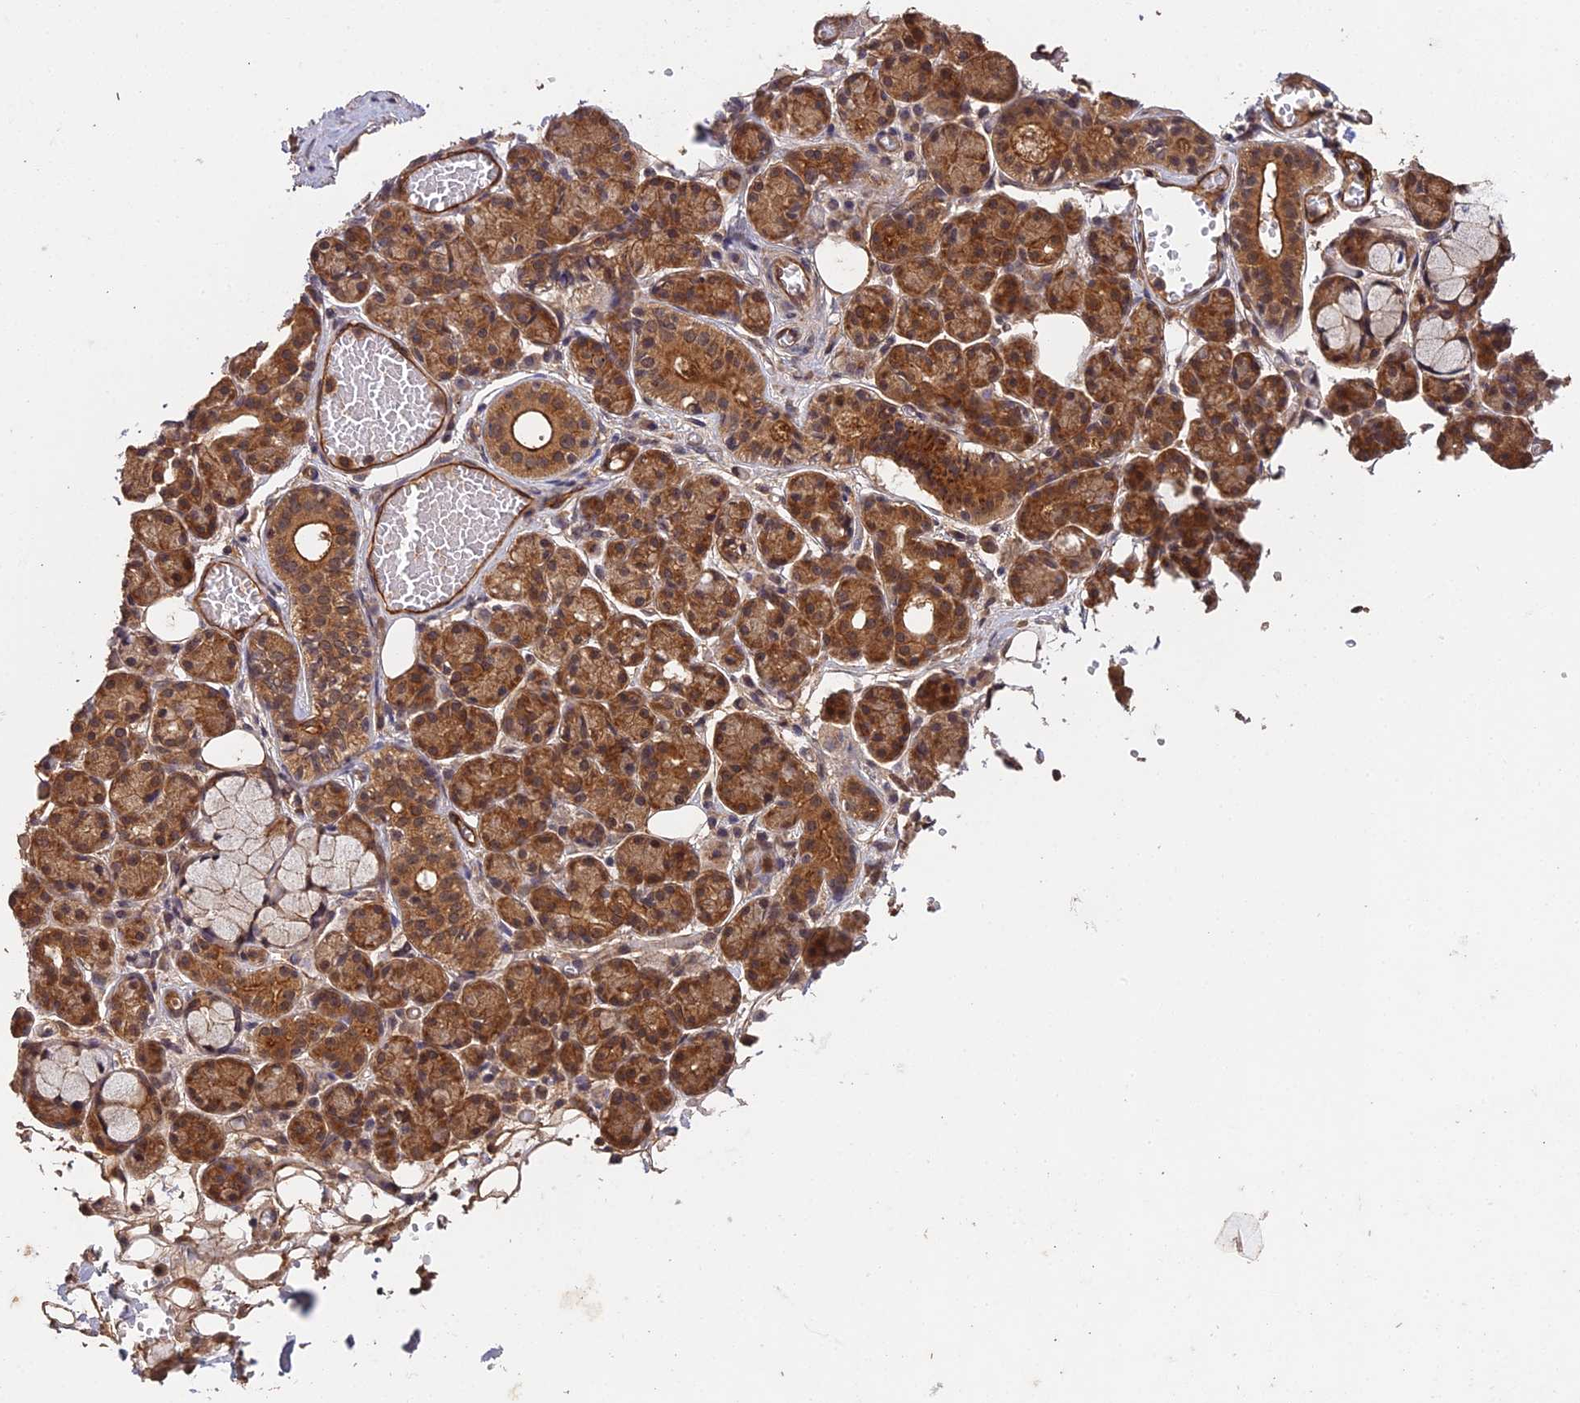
{"staining": {"intensity": "strong", "quantity": "25%-75%", "location": "cytoplasmic/membranous,nuclear"}, "tissue": "salivary gland", "cell_type": "Glandular cells", "image_type": "normal", "snomed": [{"axis": "morphology", "description": "Normal tissue, NOS"}, {"axis": "topography", "description": "Salivary gland"}], "caption": "Normal salivary gland shows strong cytoplasmic/membranous,nuclear positivity in approximately 25%-75% of glandular cells The staining was performed using DAB to visualize the protein expression in brown, while the nuclei were stained in blue with hematoxylin (Magnification: 20x)..", "gene": "RALGAPA2", "patient": {"sex": "male", "age": 63}}